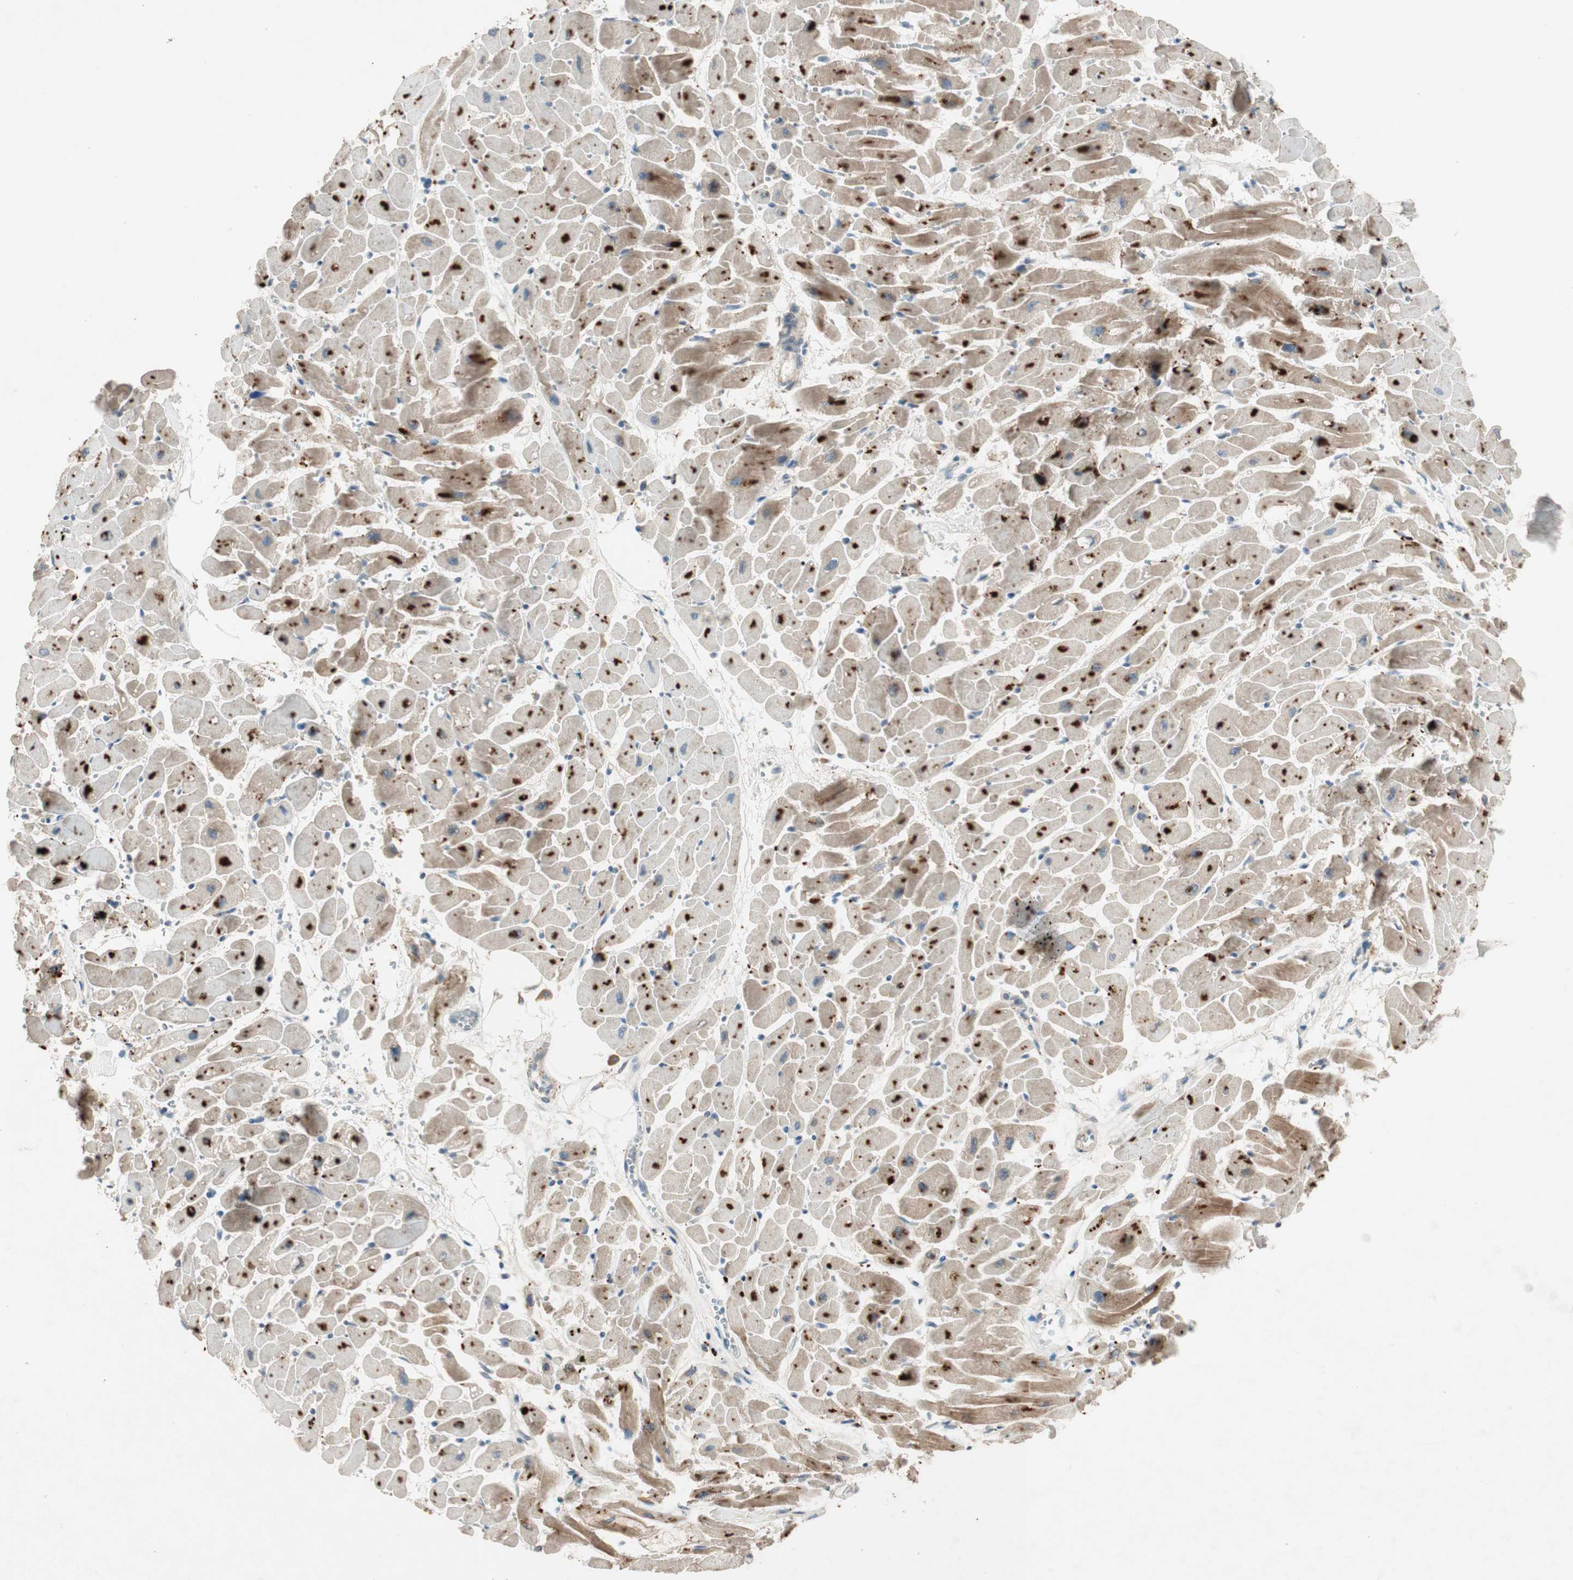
{"staining": {"intensity": "strong", "quantity": "25%-75%", "location": "cytoplasmic/membranous"}, "tissue": "heart muscle", "cell_type": "Cardiomyocytes", "image_type": "normal", "snomed": [{"axis": "morphology", "description": "Normal tissue, NOS"}, {"axis": "topography", "description": "Heart"}], "caption": "Unremarkable heart muscle was stained to show a protein in brown. There is high levels of strong cytoplasmic/membranous positivity in about 25%-75% of cardiomyocytes.", "gene": "APOO", "patient": {"sex": "female", "age": 19}}